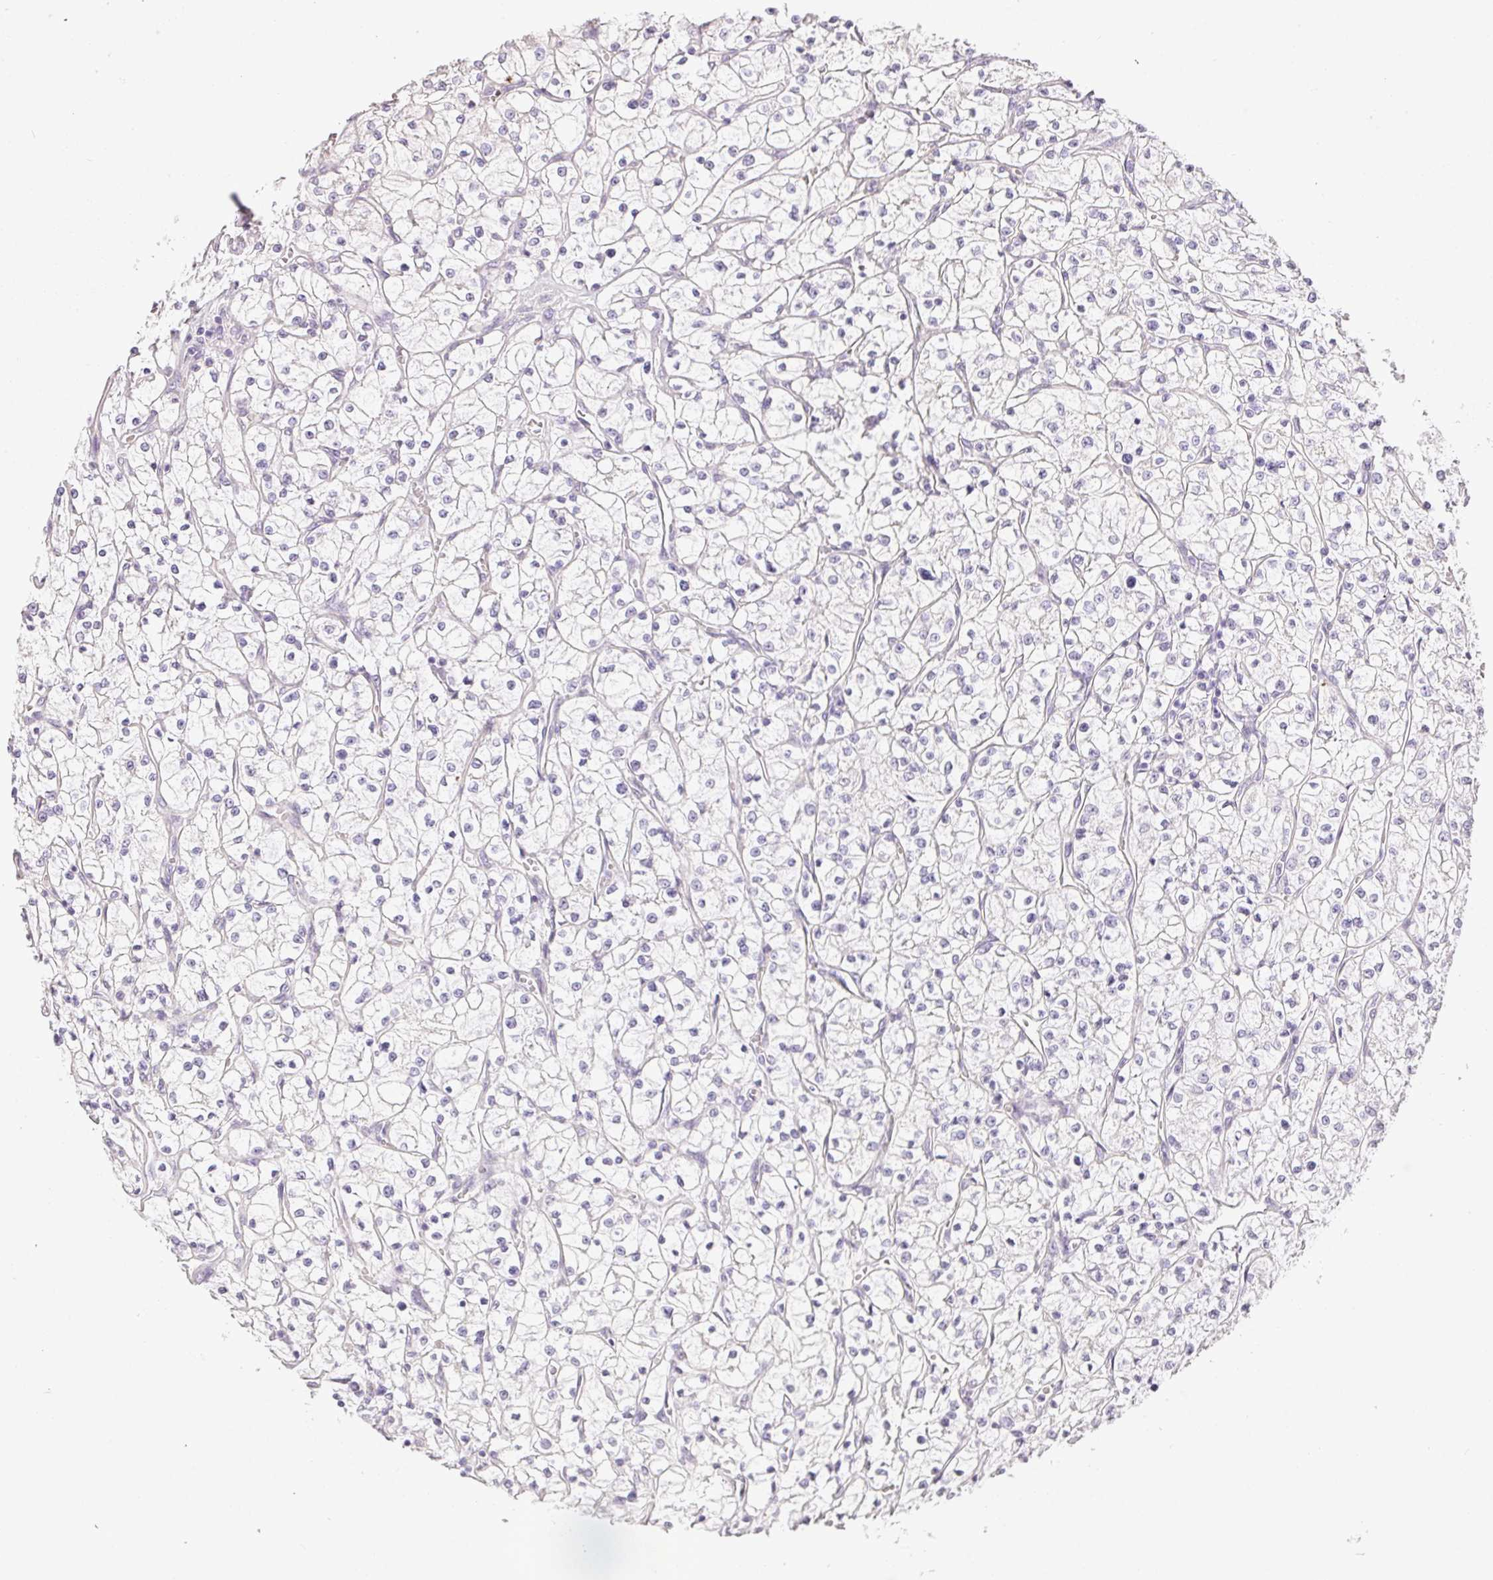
{"staining": {"intensity": "negative", "quantity": "none", "location": "none"}, "tissue": "renal cancer", "cell_type": "Tumor cells", "image_type": "cancer", "snomed": [{"axis": "morphology", "description": "Adenocarcinoma, NOS"}, {"axis": "topography", "description": "Kidney"}], "caption": "Renal adenocarcinoma stained for a protein using immunohistochemistry (IHC) reveals no staining tumor cells.", "gene": "RAX2", "patient": {"sex": "female", "age": 64}}